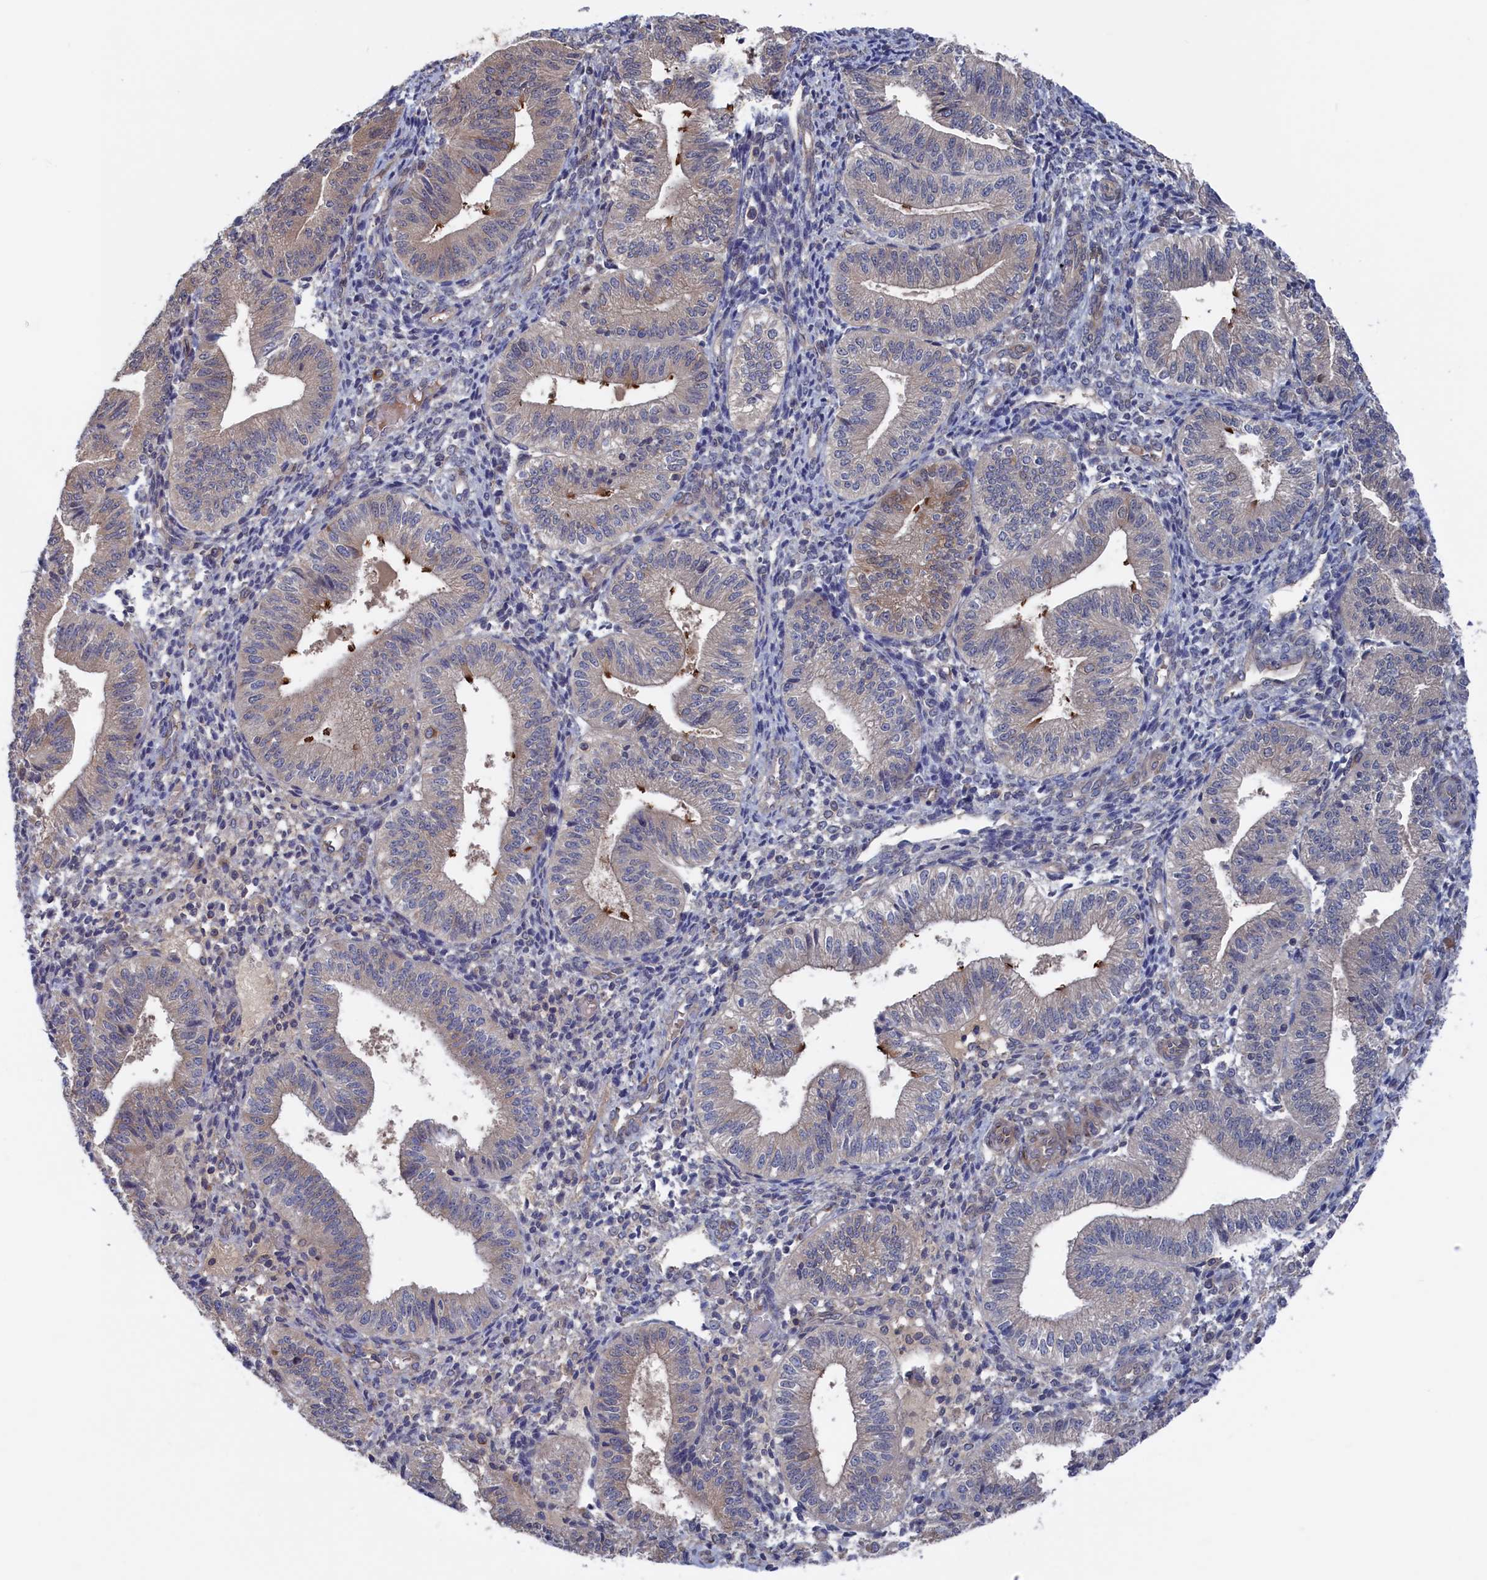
{"staining": {"intensity": "negative", "quantity": "none", "location": "none"}, "tissue": "endometrium", "cell_type": "Cells in endometrial stroma", "image_type": "normal", "snomed": [{"axis": "morphology", "description": "Normal tissue, NOS"}, {"axis": "topography", "description": "Endometrium"}], "caption": "This image is of benign endometrium stained with immunohistochemistry to label a protein in brown with the nuclei are counter-stained blue. There is no expression in cells in endometrial stroma.", "gene": "NUTF2", "patient": {"sex": "female", "age": 34}}